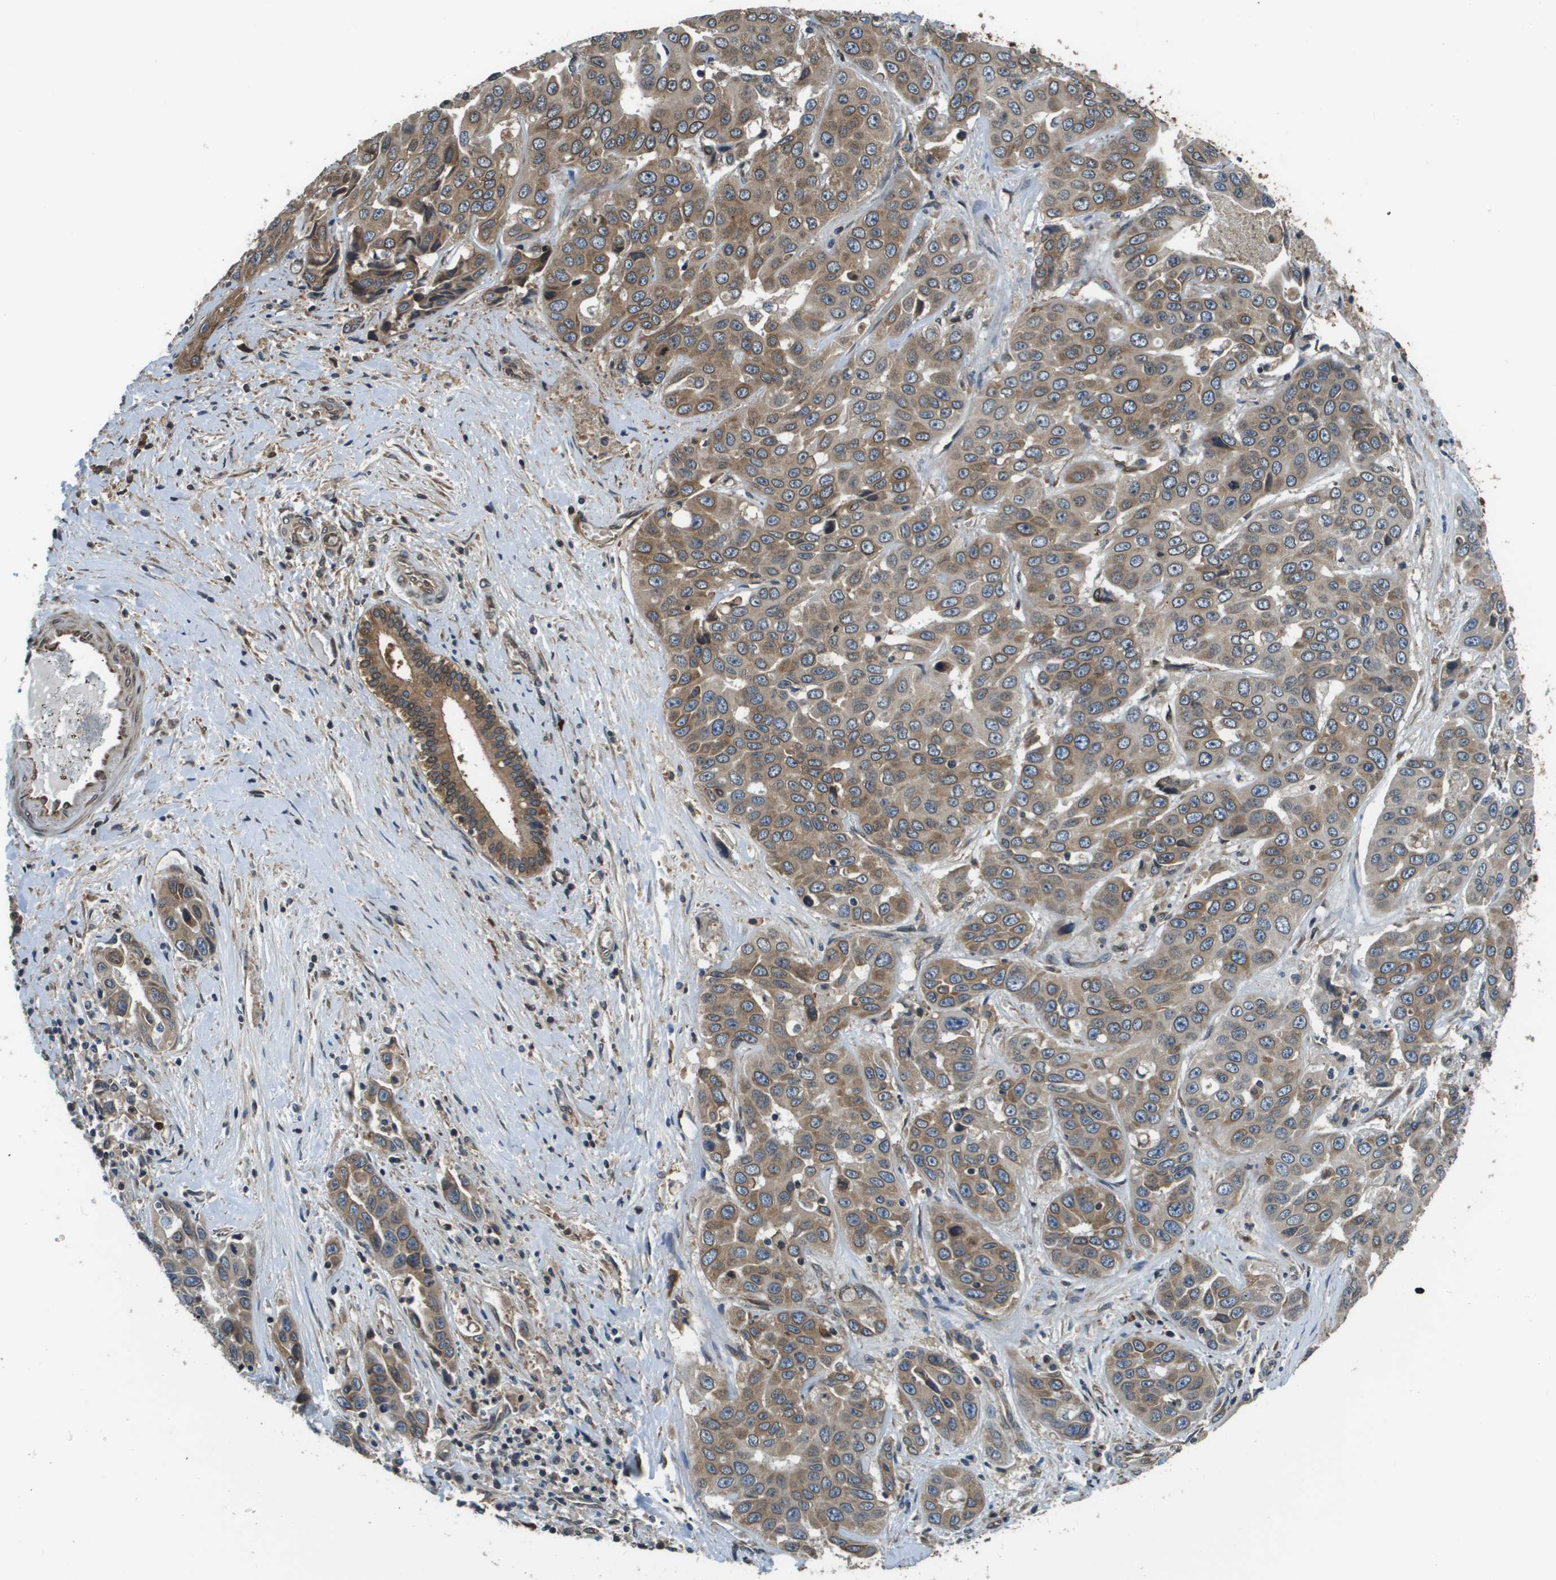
{"staining": {"intensity": "moderate", "quantity": ">75%", "location": "cytoplasmic/membranous"}, "tissue": "liver cancer", "cell_type": "Tumor cells", "image_type": "cancer", "snomed": [{"axis": "morphology", "description": "Cholangiocarcinoma"}, {"axis": "topography", "description": "Liver"}], "caption": "Immunohistochemical staining of liver cholangiocarcinoma demonstrates moderate cytoplasmic/membranous protein expression in about >75% of tumor cells.", "gene": "SEC62", "patient": {"sex": "female", "age": 52}}